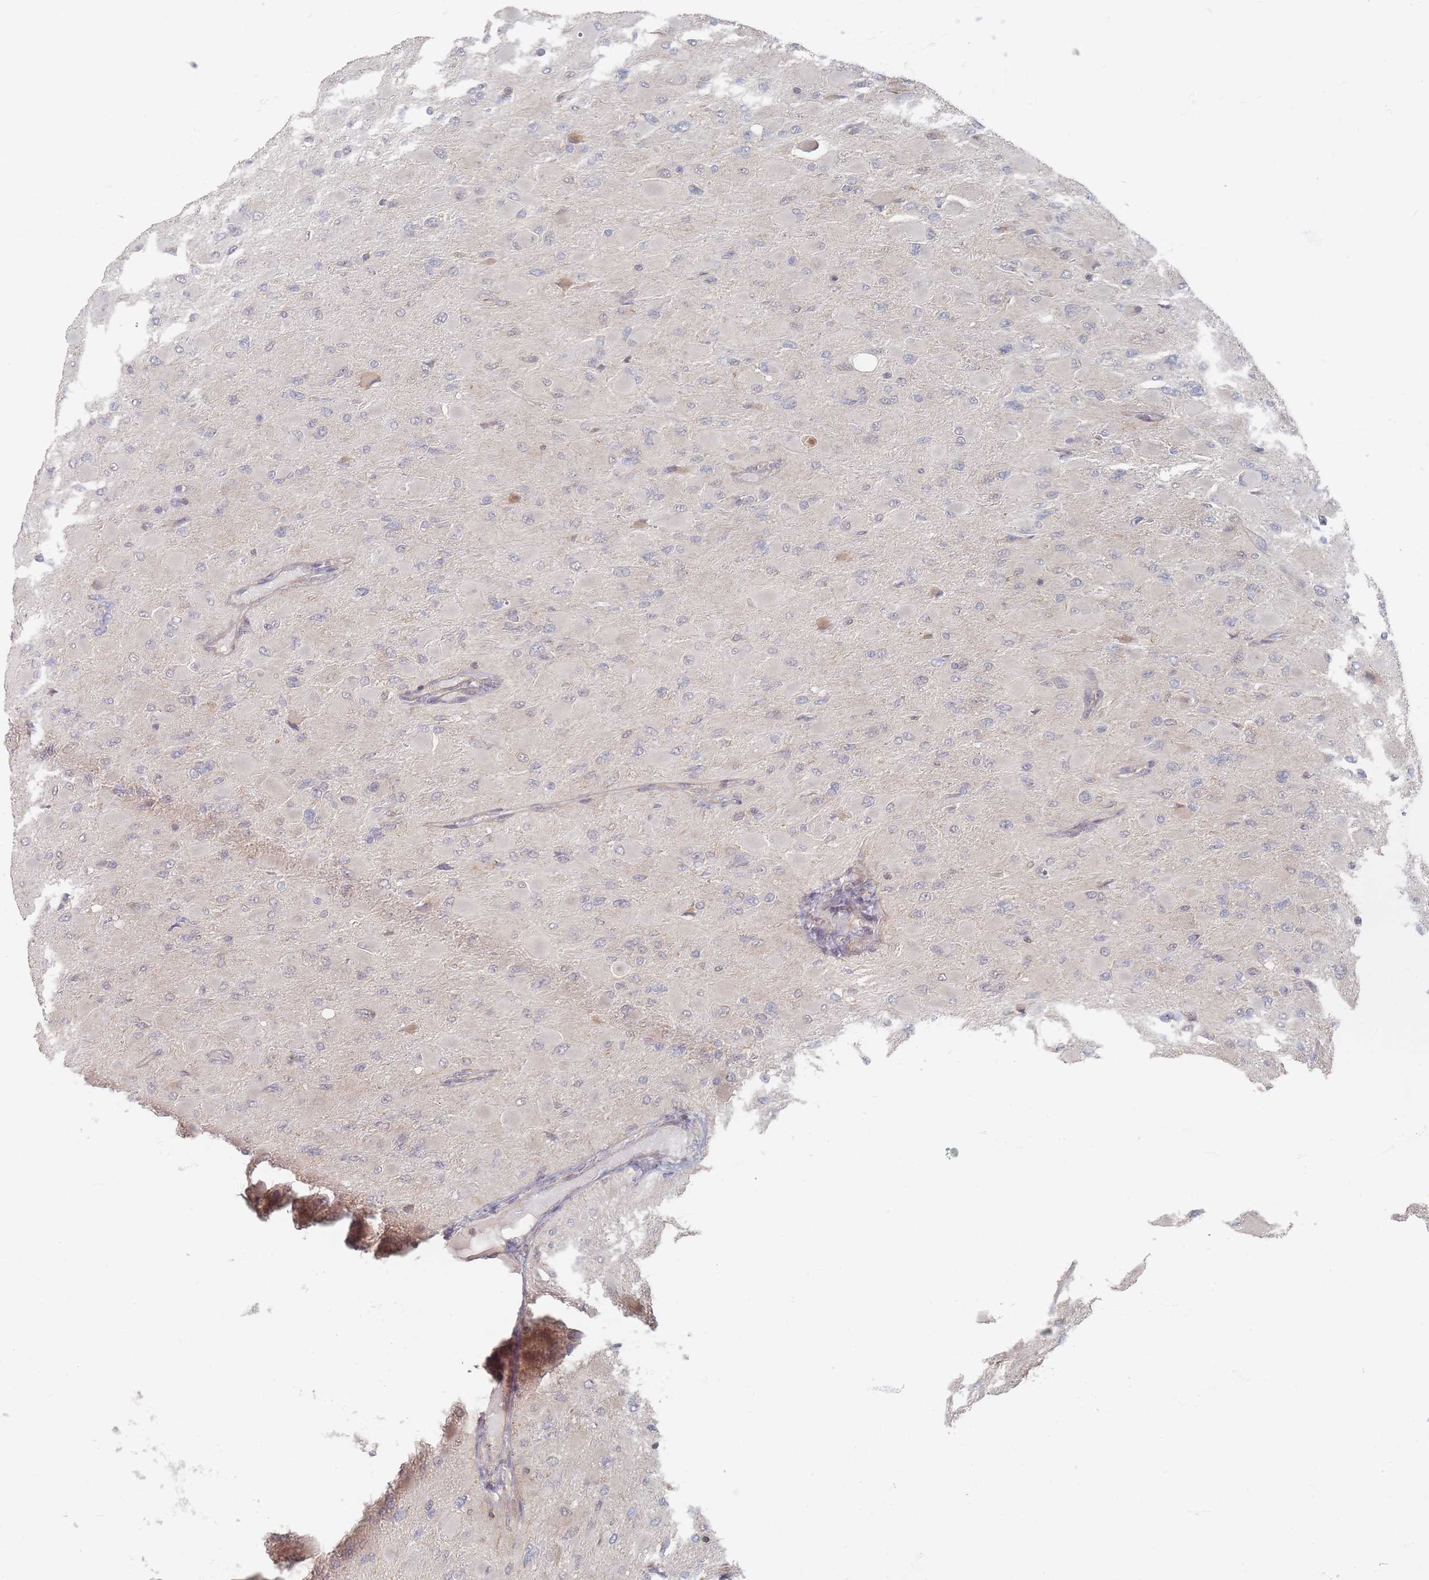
{"staining": {"intensity": "negative", "quantity": "none", "location": "none"}, "tissue": "glioma", "cell_type": "Tumor cells", "image_type": "cancer", "snomed": [{"axis": "morphology", "description": "Glioma, malignant, High grade"}, {"axis": "topography", "description": "Cerebral cortex"}], "caption": "The immunohistochemistry histopathology image has no significant positivity in tumor cells of glioma tissue.", "gene": "GLE1", "patient": {"sex": "female", "age": 36}}